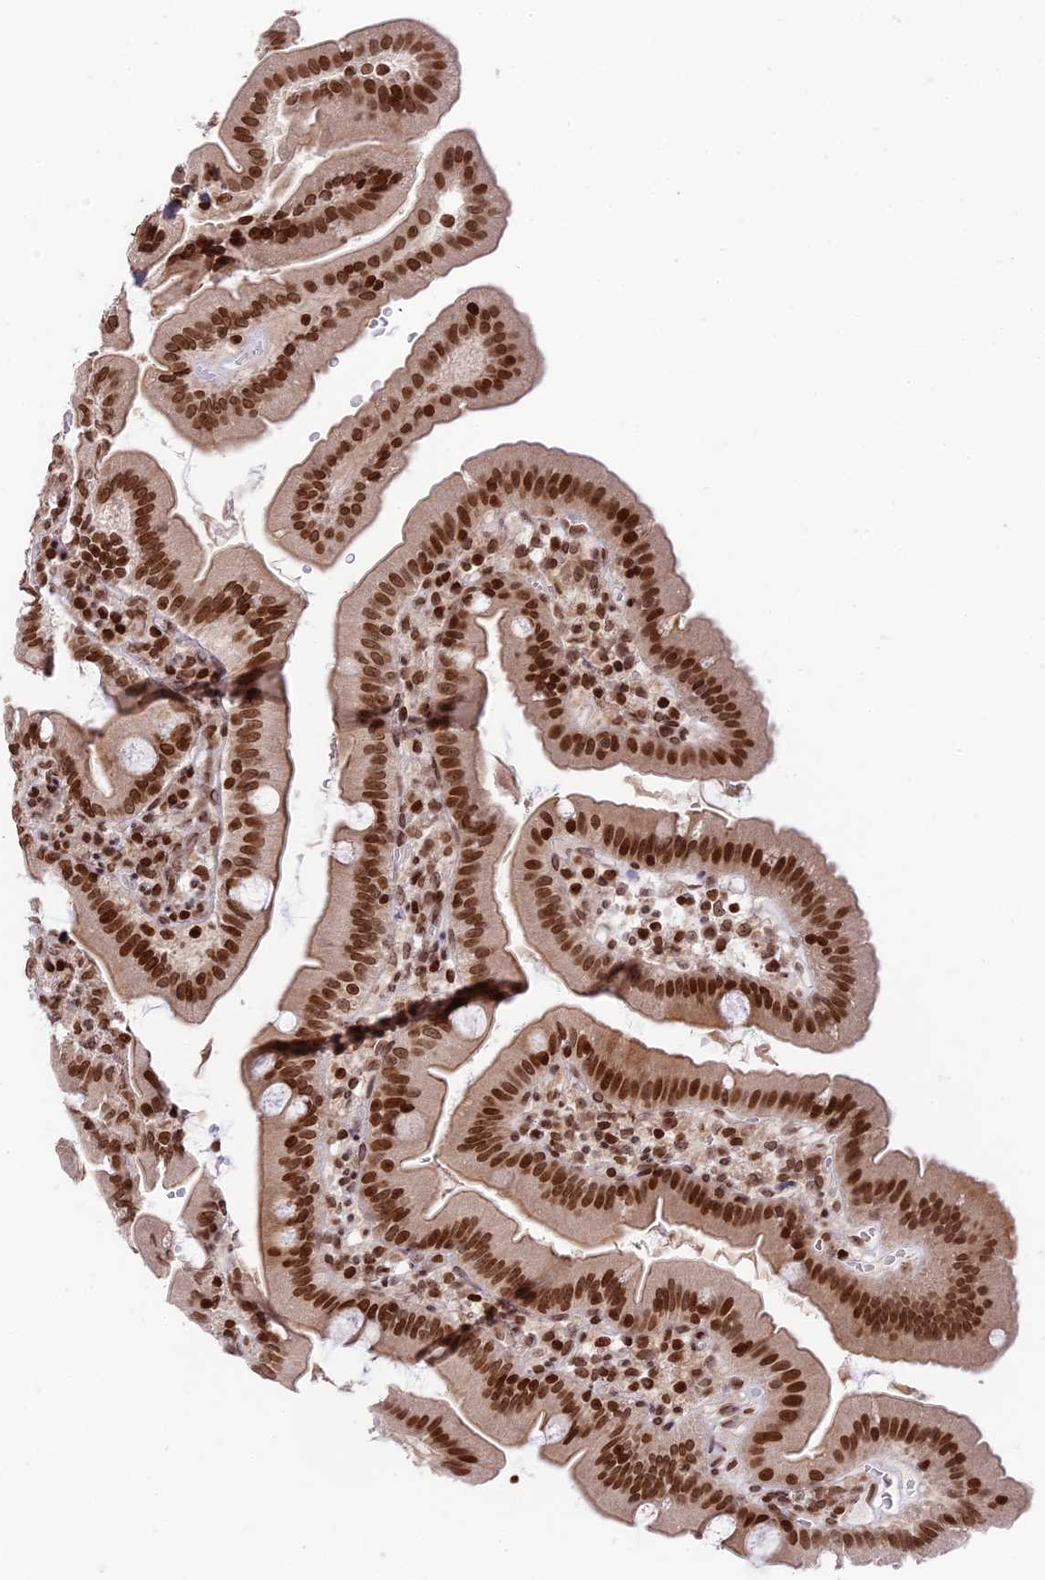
{"staining": {"intensity": "strong", "quantity": ">75%", "location": "nuclear"}, "tissue": "duodenum", "cell_type": "Glandular cells", "image_type": "normal", "snomed": [{"axis": "morphology", "description": "Normal tissue, NOS"}, {"axis": "topography", "description": "Duodenum"}], "caption": "Immunohistochemistry (IHC) of normal human duodenum demonstrates high levels of strong nuclear expression in about >75% of glandular cells. (DAB (3,3'-diaminobenzidine) IHC with brightfield microscopy, high magnification).", "gene": "TET2", "patient": {"sex": "female", "age": 67}}